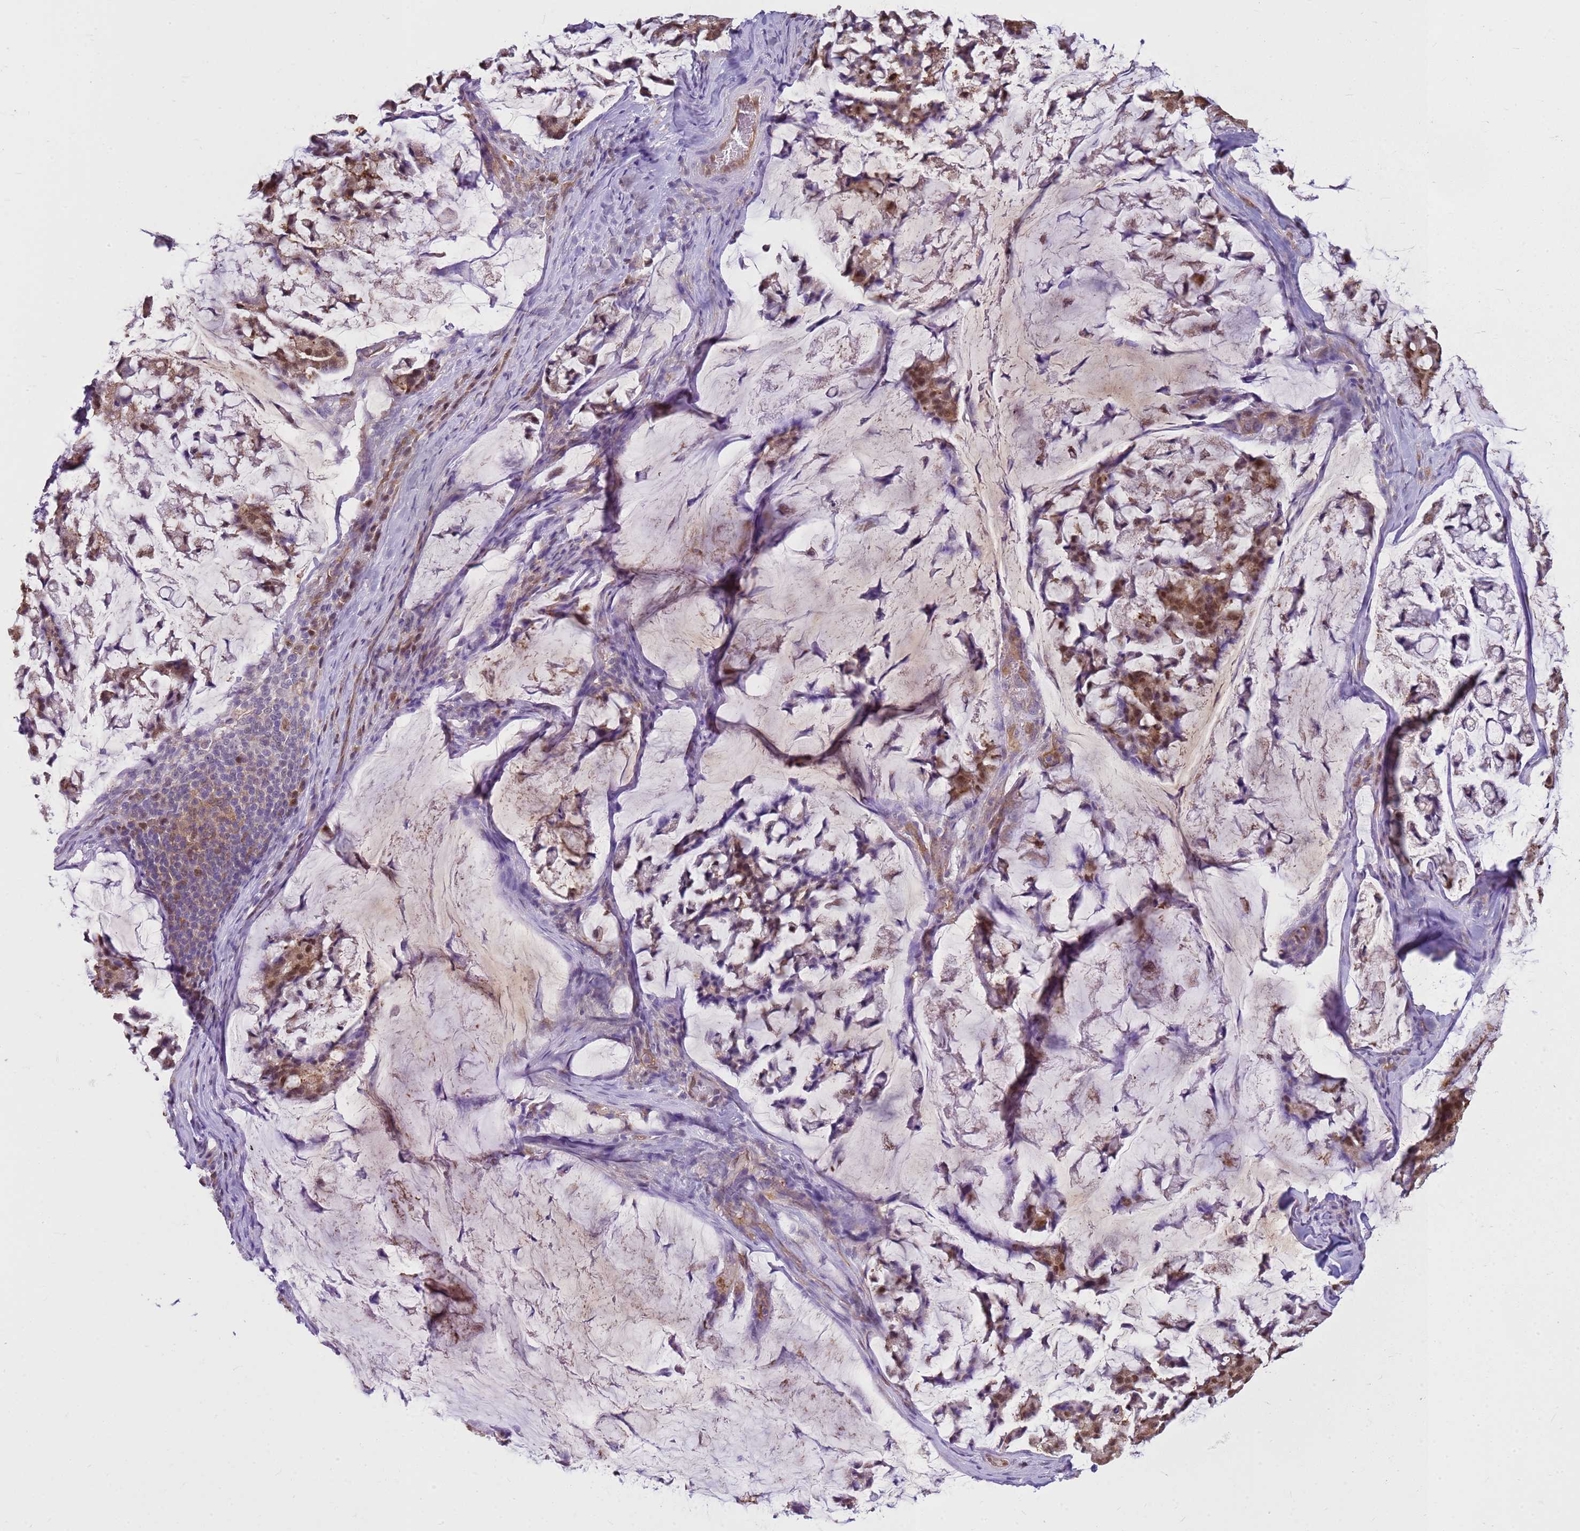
{"staining": {"intensity": "moderate", "quantity": "25%-75%", "location": "cytoplasmic/membranous,nuclear"}, "tissue": "stomach cancer", "cell_type": "Tumor cells", "image_type": "cancer", "snomed": [{"axis": "morphology", "description": "Adenocarcinoma, NOS"}, {"axis": "topography", "description": "Stomach, lower"}], "caption": "About 25%-75% of tumor cells in human stomach adenocarcinoma show moderate cytoplasmic/membranous and nuclear protein positivity as visualized by brown immunohistochemical staining.", "gene": "YWHAE", "patient": {"sex": "male", "age": 67}}